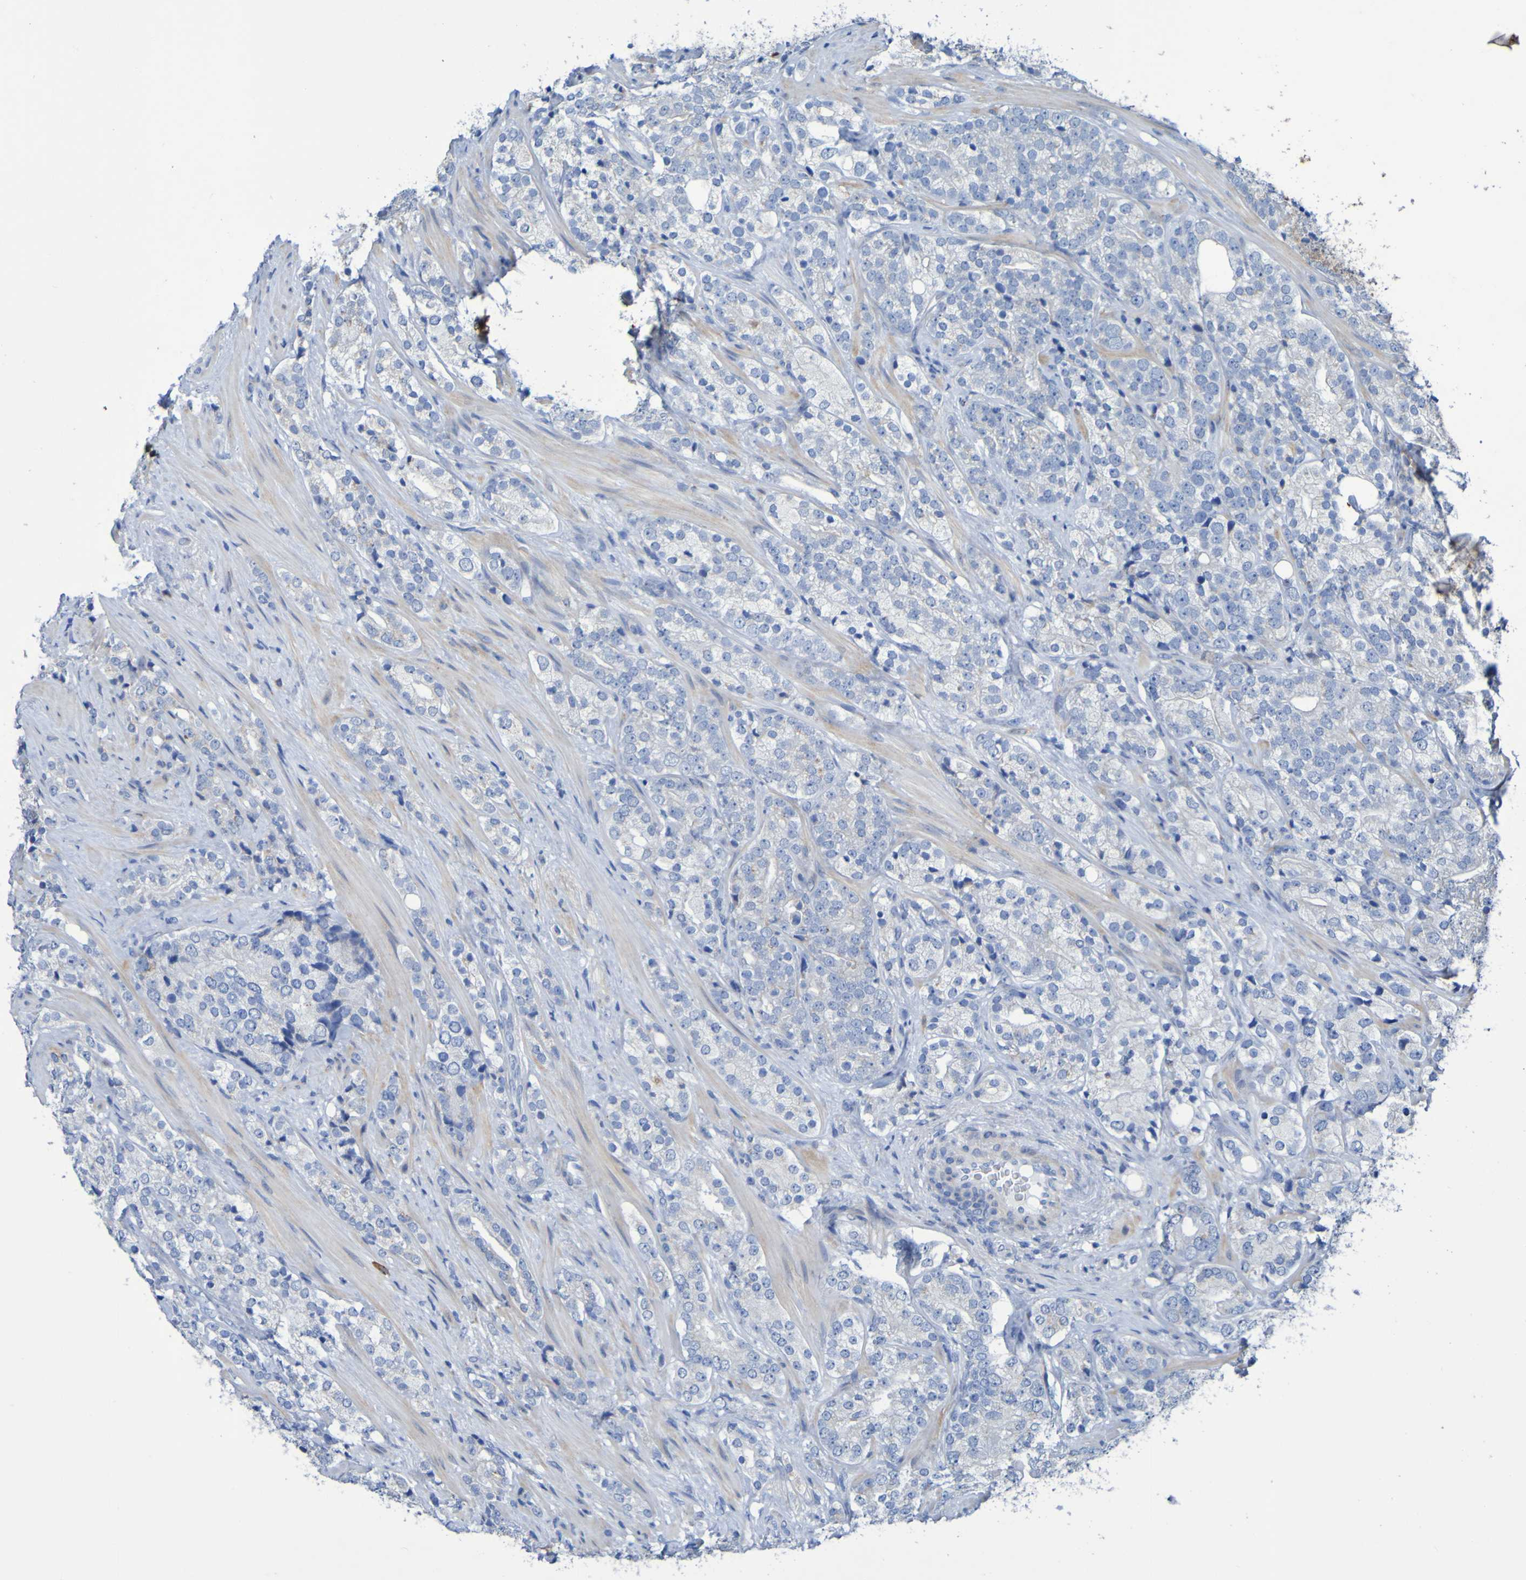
{"staining": {"intensity": "negative", "quantity": "none", "location": "none"}, "tissue": "prostate cancer", "cell_type": "Tumor cells", "image_type": "cancer", "snomed": [{"axis": "morphology", "description": "Adenocarcinoma, High grade"}, {"axis": "topography", "description": "Prostate"}], "caption": "A high-resolution photomicrograph shows IHC staining of prostate high-grade adenocarcinoma, which reveals no significant positivity in tumor cells. (Brightfield microscopy of DAB immunohistochemistry (IHC) at high magnification).", "gene": "C11orf24", "patient": {"sex": "male", "age": 71}}